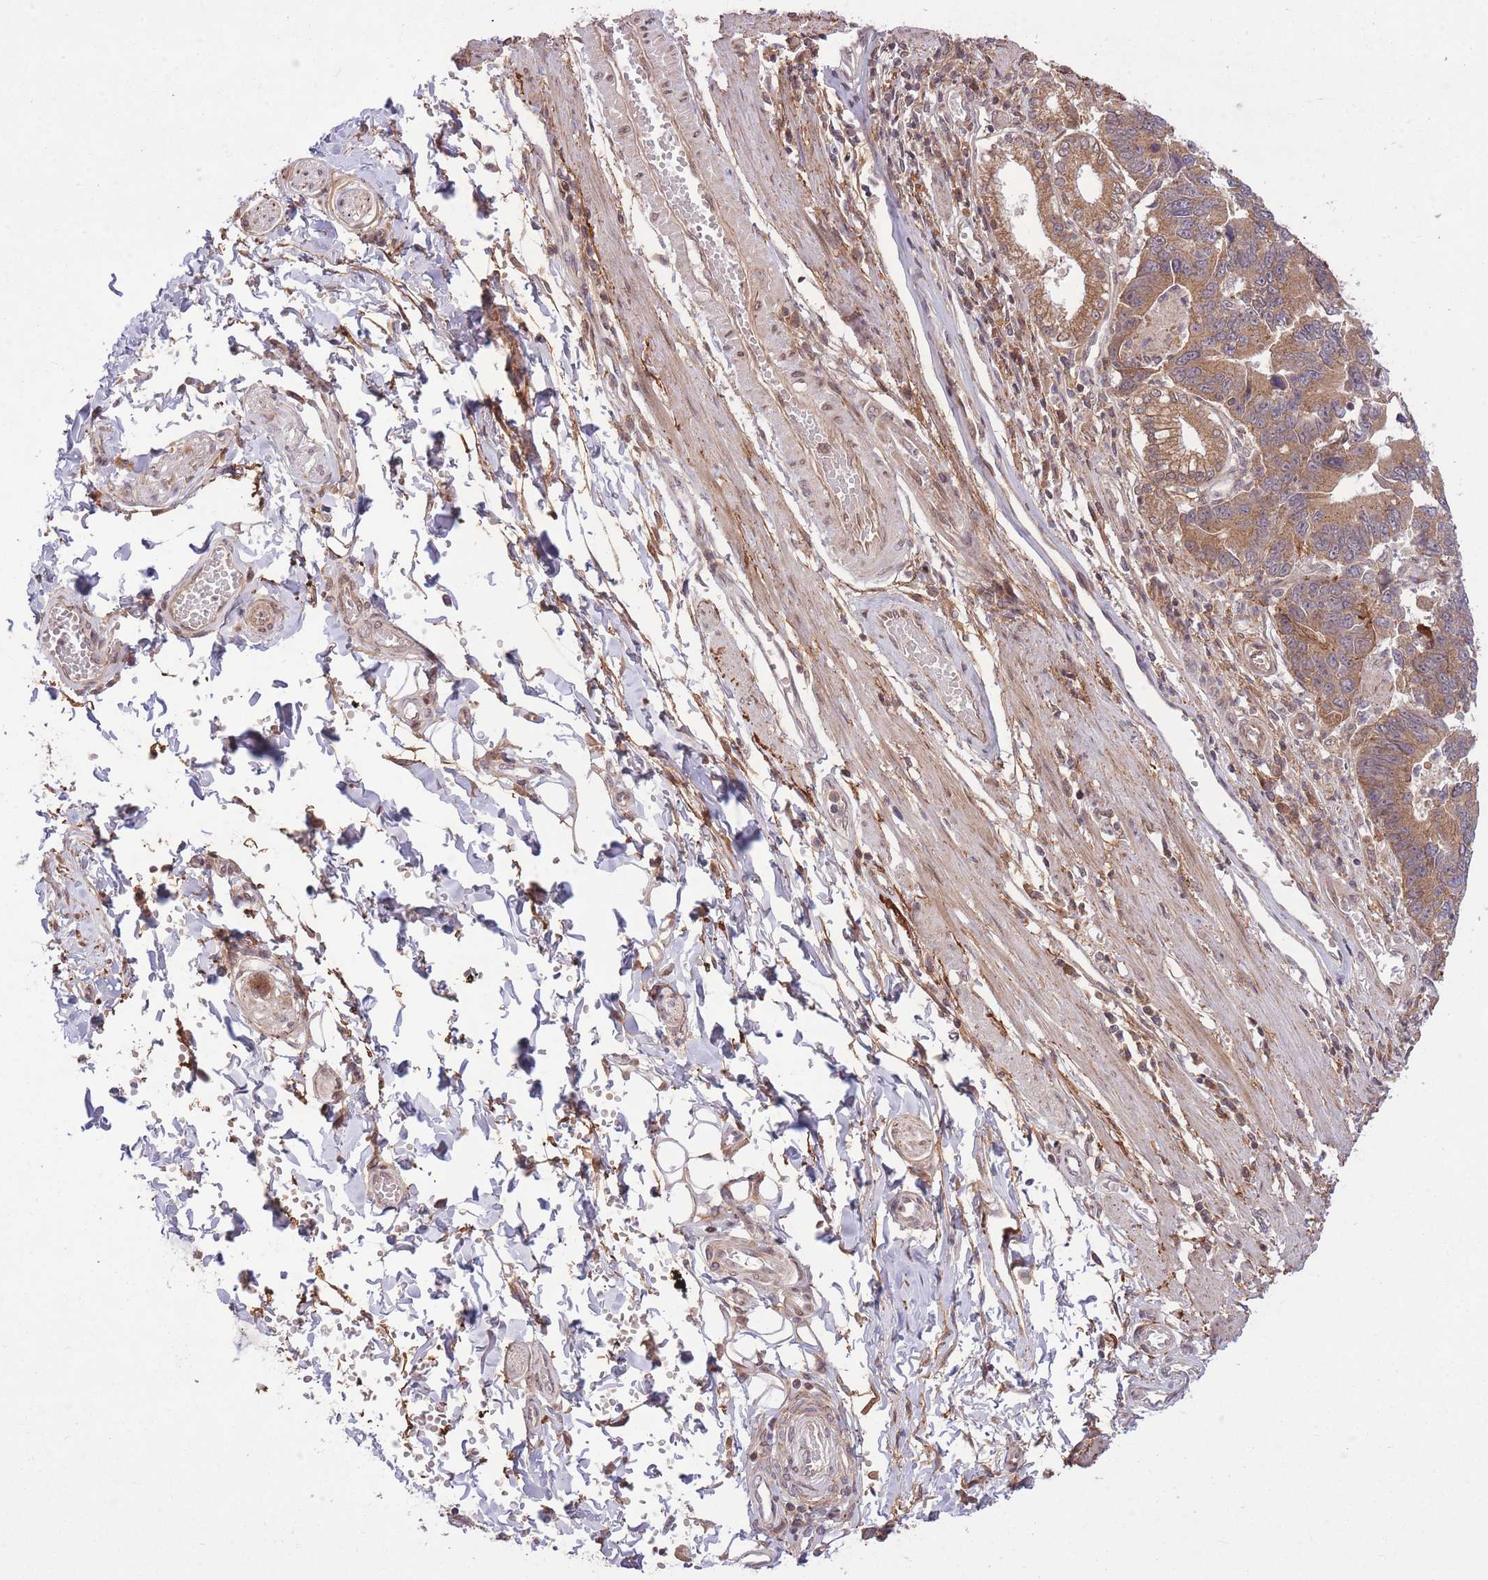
{"staining": {"intensity": "moderate", "quantity": ">75%", "location": "cytoplasmic/membranous"}, "tissue": "stomach cancer", "cell_type": "Tumor cells", "image_type": "cancer", "snomed": [{"axis": "morphology", "description": "Adenocarcinoma, NOS"}, {"axis": "topography", "description": "Stomach"}], "caption": "Human adenocarcinoma (stomach) stained with a protein marker displays moderate staining in tumor cells.", "gene": "ZNF391", "patient": {"sex": "male", "age": 59}}